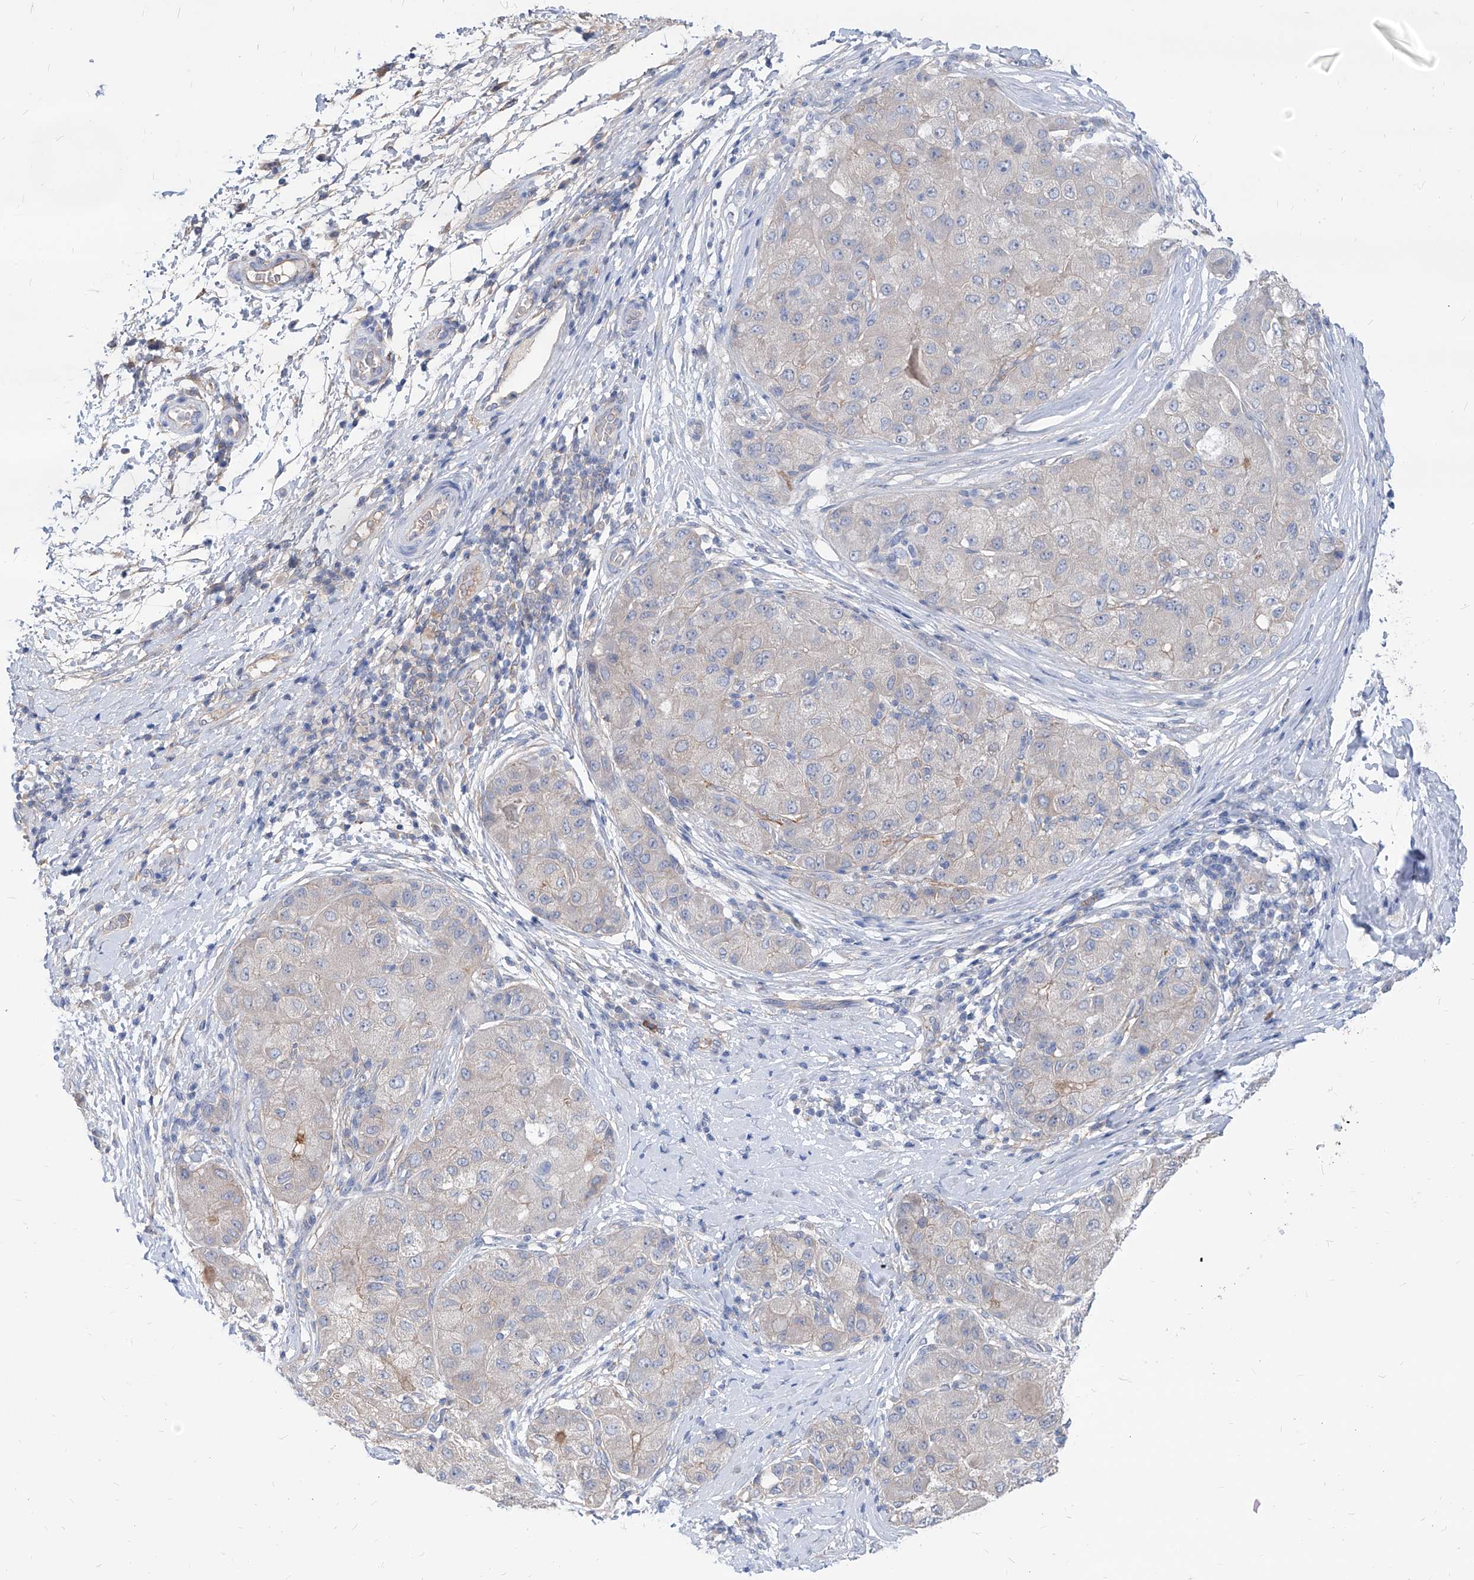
{"staining": {"intensity": "negative", "quantity": "none", "location": "none"}, "tissue": "liver cancer", "cell_type": "Tumor cells", "image_type": "cancer", "snomed": [{"axis": "morphology", "description": "Carcinoma, Hepatocellular, NOS"}, {"axis": "topography", "description": "Liver"}], "caption": "A photomicrograph of hepatocellular carcinoma (liver) stained for a protein reveals no brown staining in tumor cells.", "gene": "AKAP10", "patient": {"sex": "male", "age": 80}}